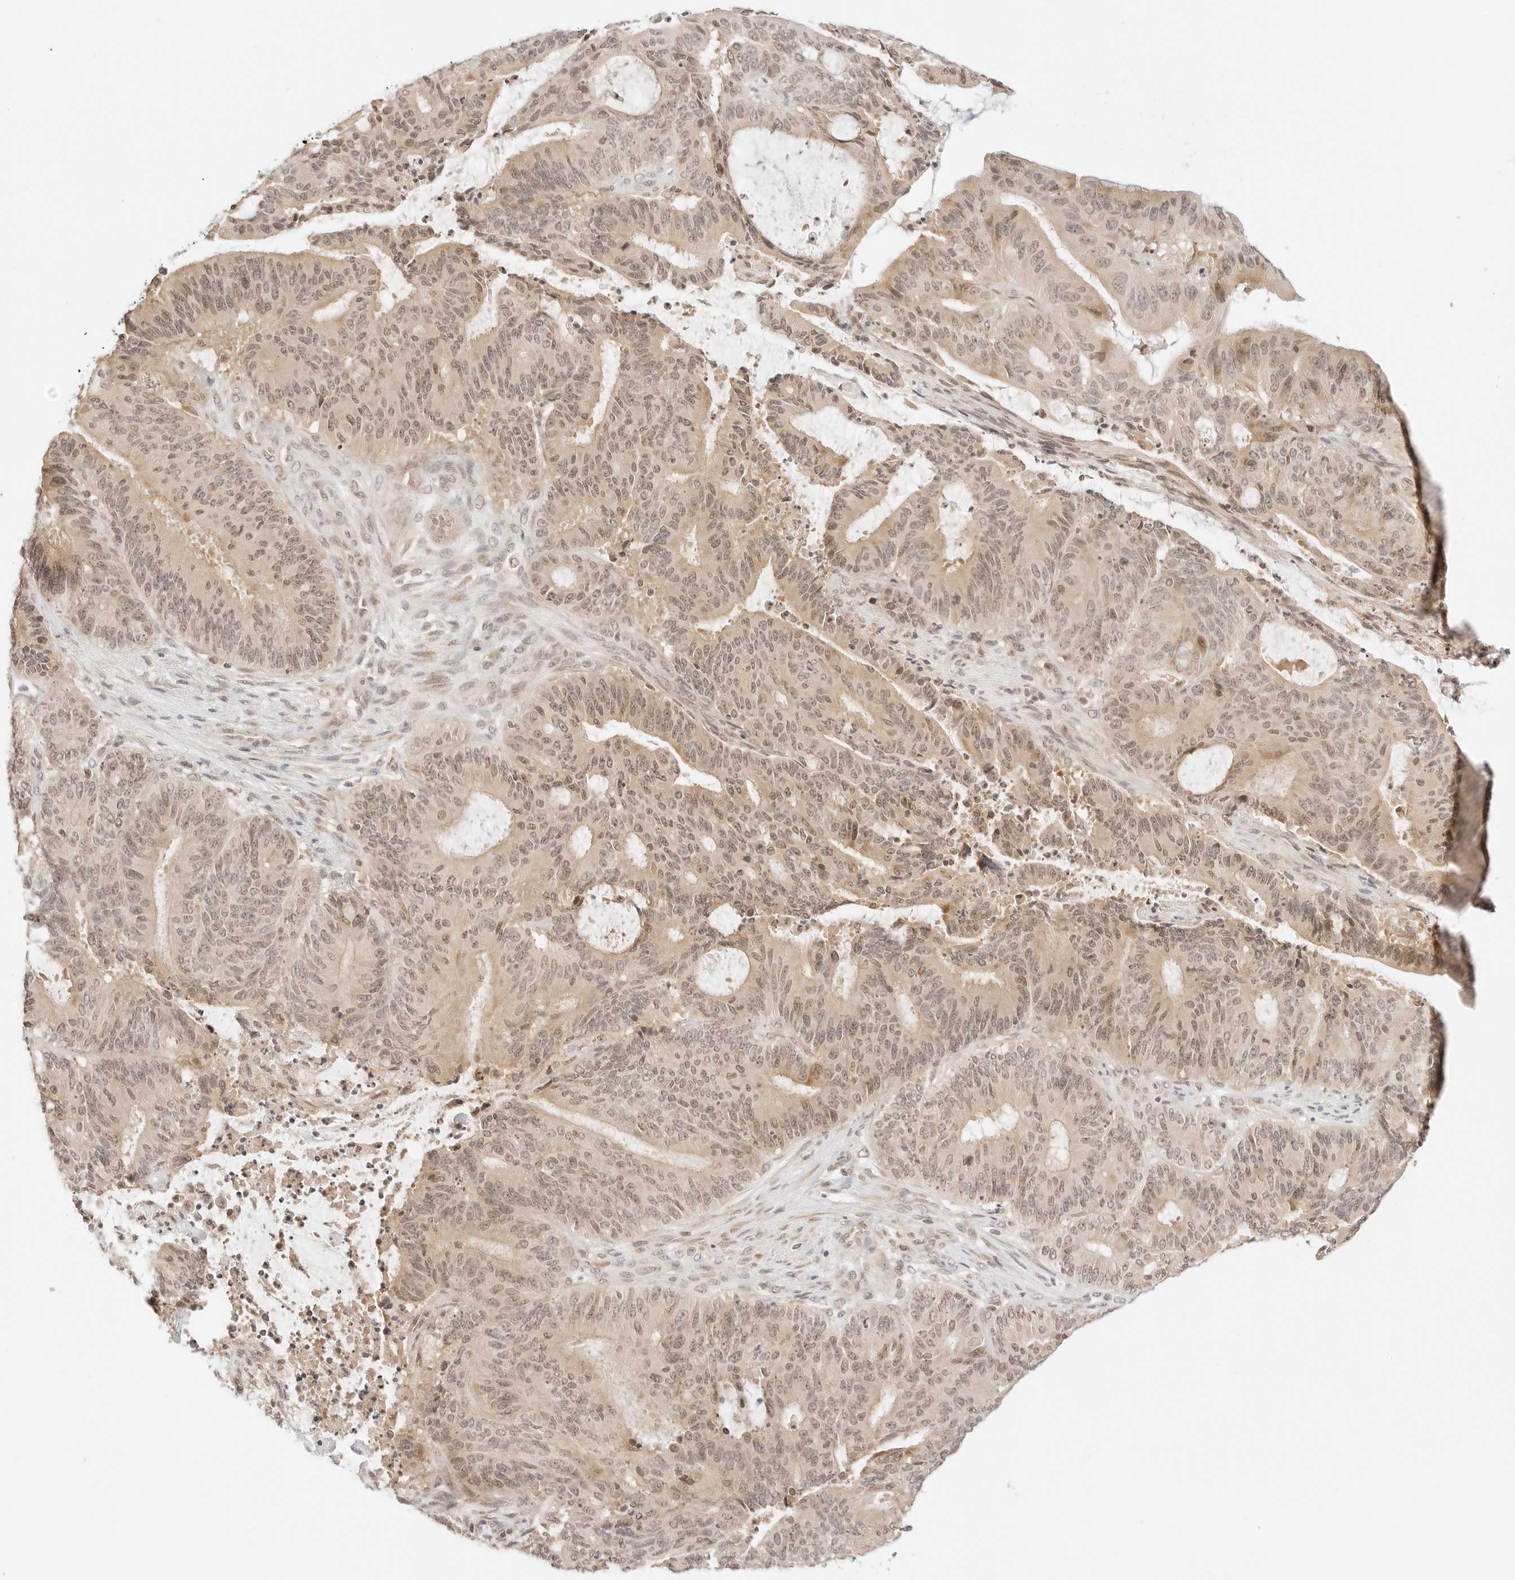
{"staining": {"intensity": "moderate", "quantity": ">75%", "location": "cytoplasmic/membranous,nuclear"}, "tissue": "liver cancer", "cell_type": "Tumor cells", "image_type": "cancer", "snomed": [{"axis": "morphology", "description": "Normal tissue, NOS"}, {"axis": "morphology", "description": "Cholangiocarcinoma"}, {"axis": "topography", "description": "Liver"}, {"axis": "topography", "description": "Peripheral nerve tissue"}], "caption": "Brown immunohistochemical staining in human liver cancer (cholangiocarcinoma) shows moderate cytoplasmic/membranous and nuclear positivity in approximately >75% of tumor cells.", "gene": "SEPTIN4", "patient": {"sex": "female", "age": 73}}